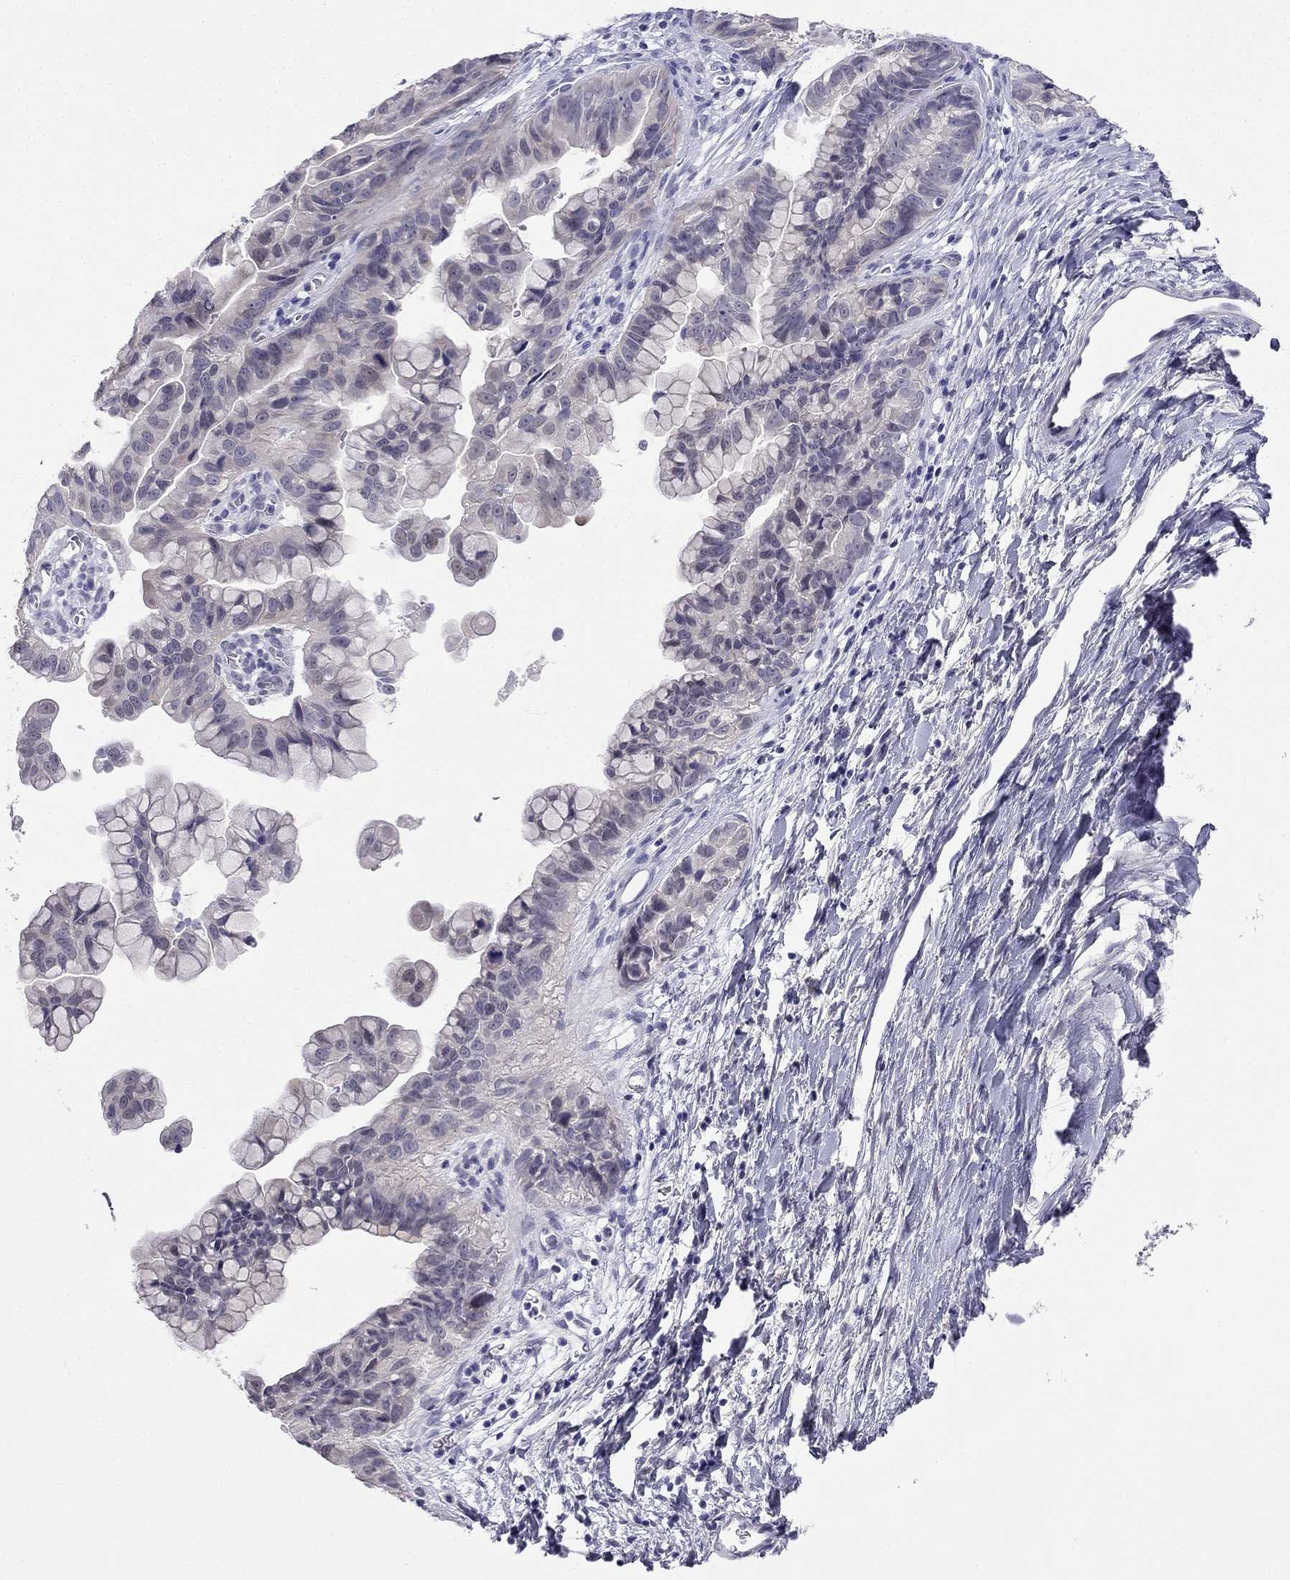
{"staining": {"intensity": "negative", "quantity": "none", "location": "none"}, "tissue": "ovarian cancer", "cell_type": "Tumor cells", "image_type": "cancer", "snomed": [{"axis": "morphology", "description": "Cystadenocarcinoma, mucinous, NOS"}, {"axis": "topography", "description": "Ovary"}], "caption": "Immunohistochemical staining of ovarian mucinous cystadenocarcinoma displays no significant positivity in tumor cells.", "gene": "C16orf89", "patient": {"sex": "female", "age": 76}}